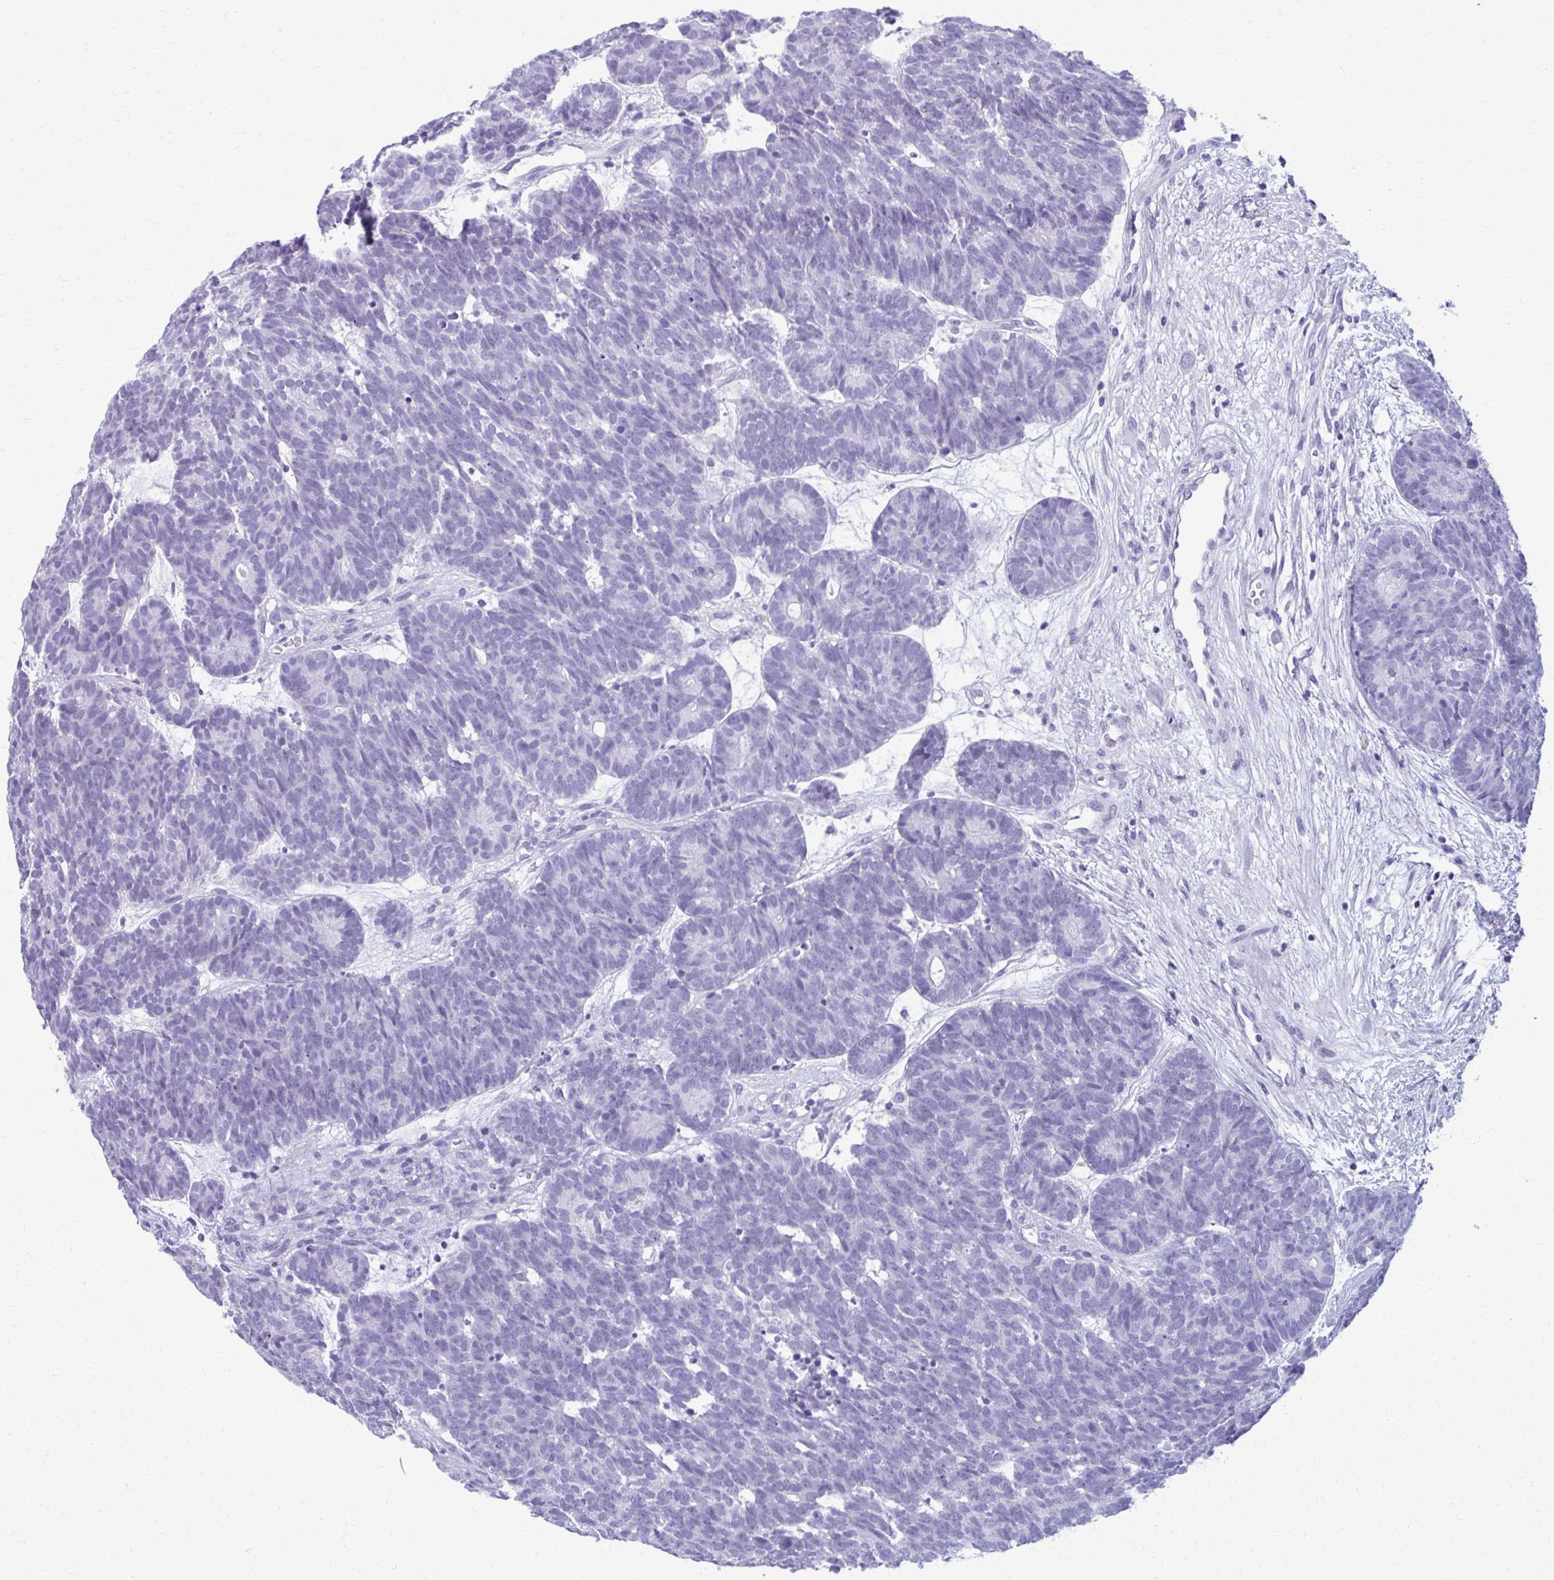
{"staining": {"intensity": "negative", "quantity": "none", "location": "none"}, "tissue": "head and neck cancer", "cell_type": "Tumor cells", "image_type": "cancer", "snomed": [{"axis": "morphology", "description": "Adenocarcinoma, NOS"}, {"axis": "topography", "description": "Head-Neck"}], "caption": "Immunohistochemistry of human head and neck cancer displays no staining in tumor cells. (DAB IHC visualized using brightfield microscopy, high magnification).", "gene": "MPLKIP", "patient": {"sex": "female", "age": 81}}